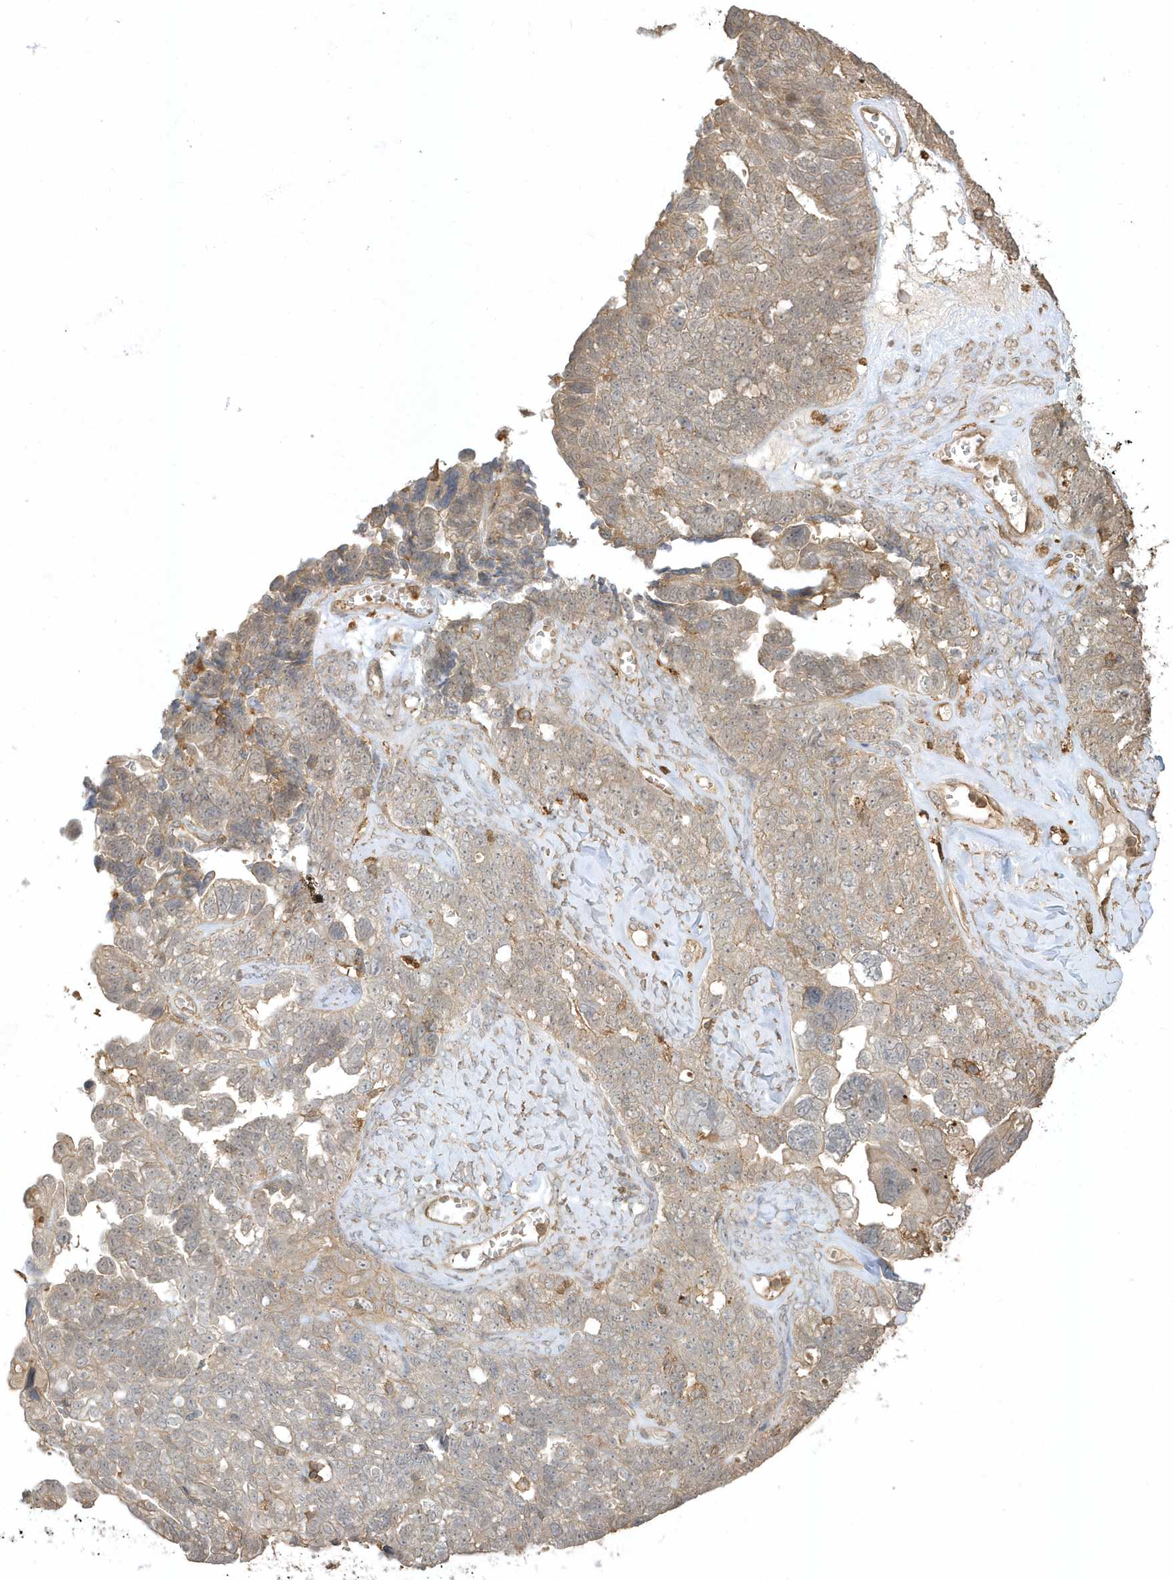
{"staining": {"intensity": "weak", "quantity": "25%-75%", "location": "cytoplasmic/membranous"}, "tissue": "ovarian cancer", "cell_type": "Tumor cells", "image_type": "cancer", "snomed": [{"axis": "morphology", "description": "Cystadenocarcinoma, serous, NOS"}, {"axis": "topography", "description": "Ovary"}], "caption": "The immunohistochemical stain shows weak cytoplasmic/membranous positivity in tumor cells of serous cystadenocarcinoma (ovarian) tissue.", "gene": "ZBTB8A", "patient": {"sex": "female", "age": 79}}